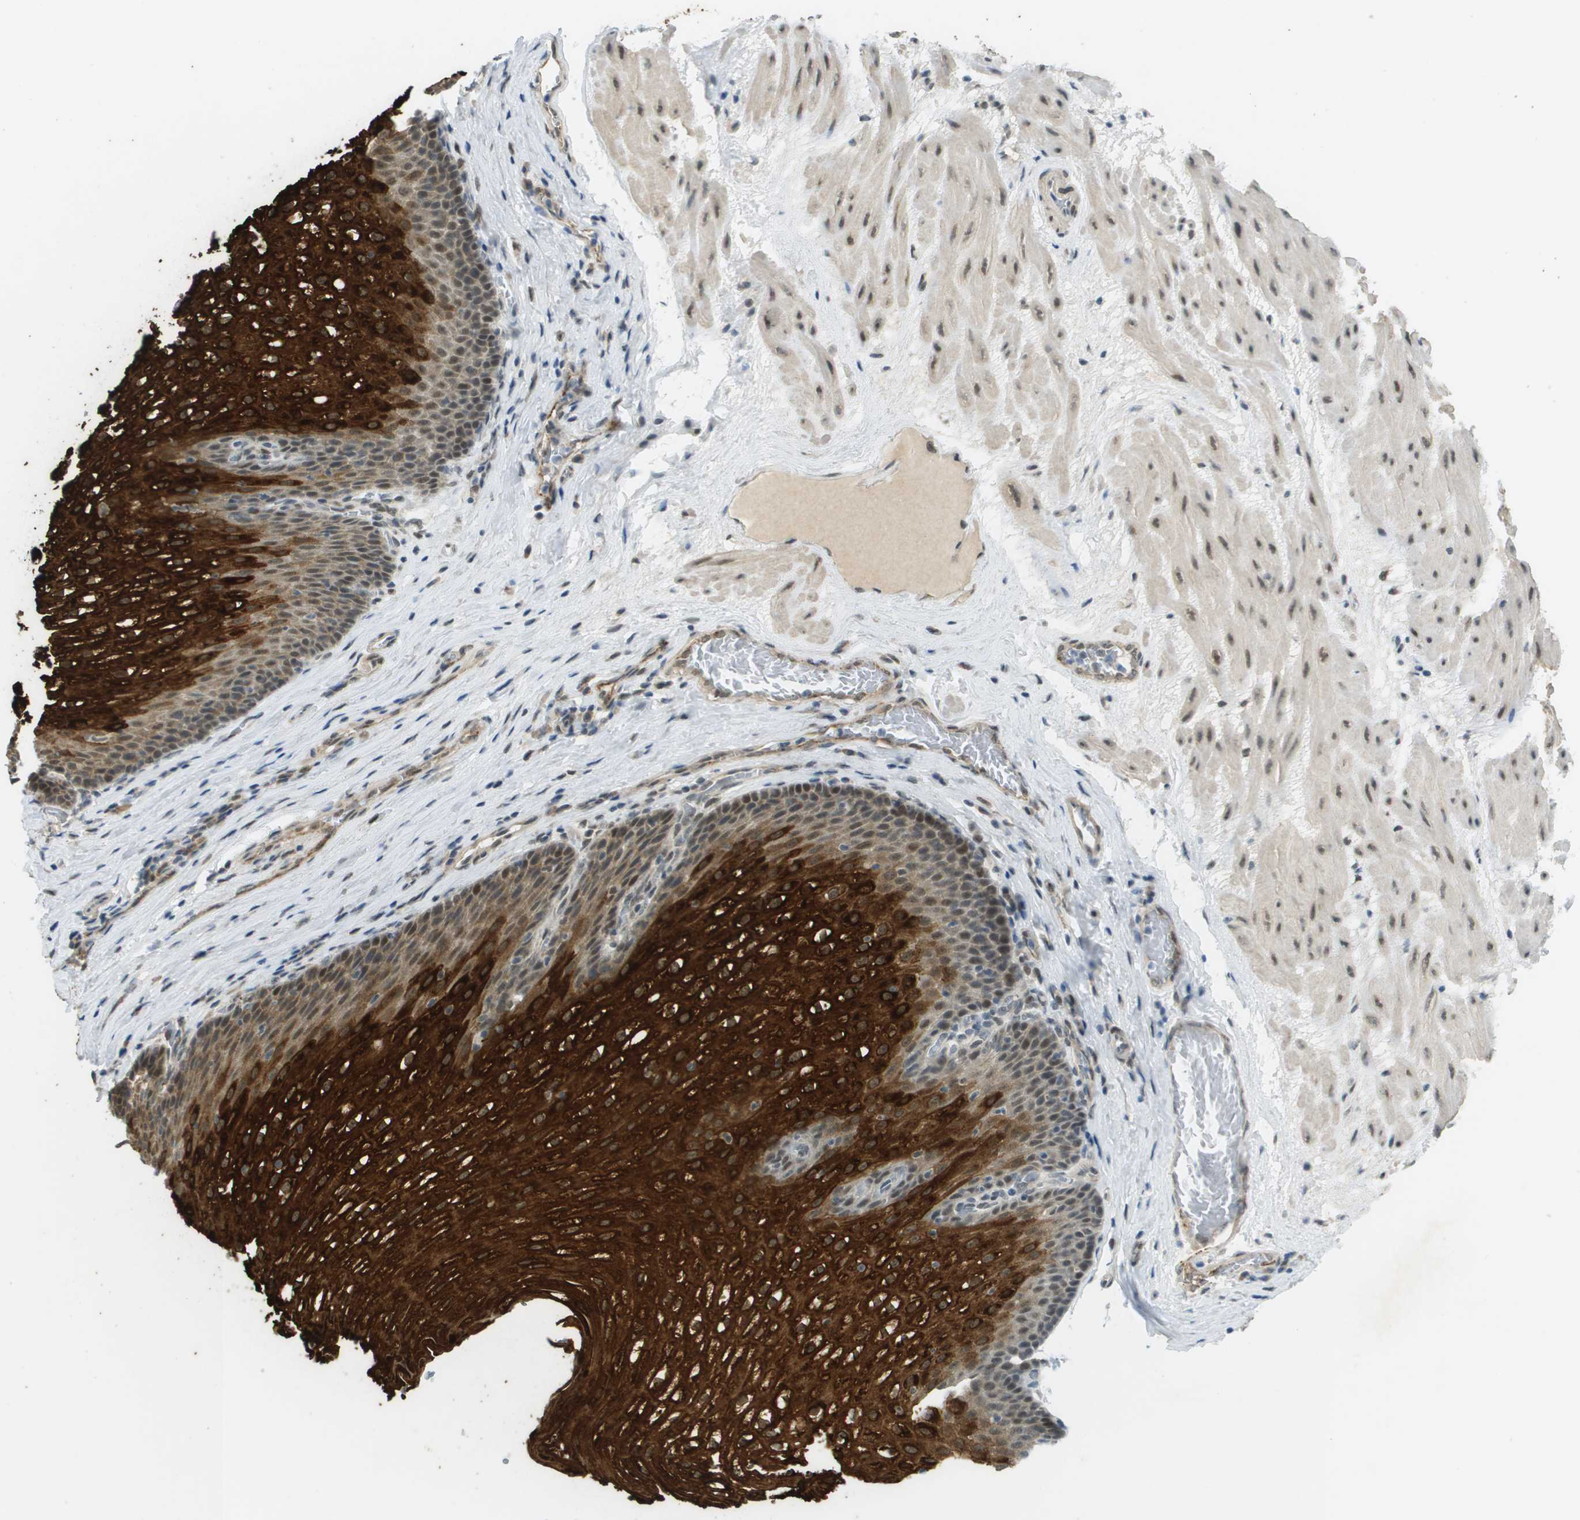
{"staining": {"intensity": "strong", "quantity": ">75%", "location": "cytoplasmic/membranous,nuclear"}, "tissue": "esophagus", "cell_type": "Squamous epithelial cells", "image_type": "normal", "snomed": [{"axis": "morphology", "description": "Normal tissue, NOS"}, {"axis": "topography", "description": "Esophagus"}], "caption": "Unremarkable esophagus displays strong cytoplasmic/membranous,nuclear expression in approximately >75% of squamous epithelial cells.", "gene": "ARID1B", "patient": {"sex": "male", "age": 48}}